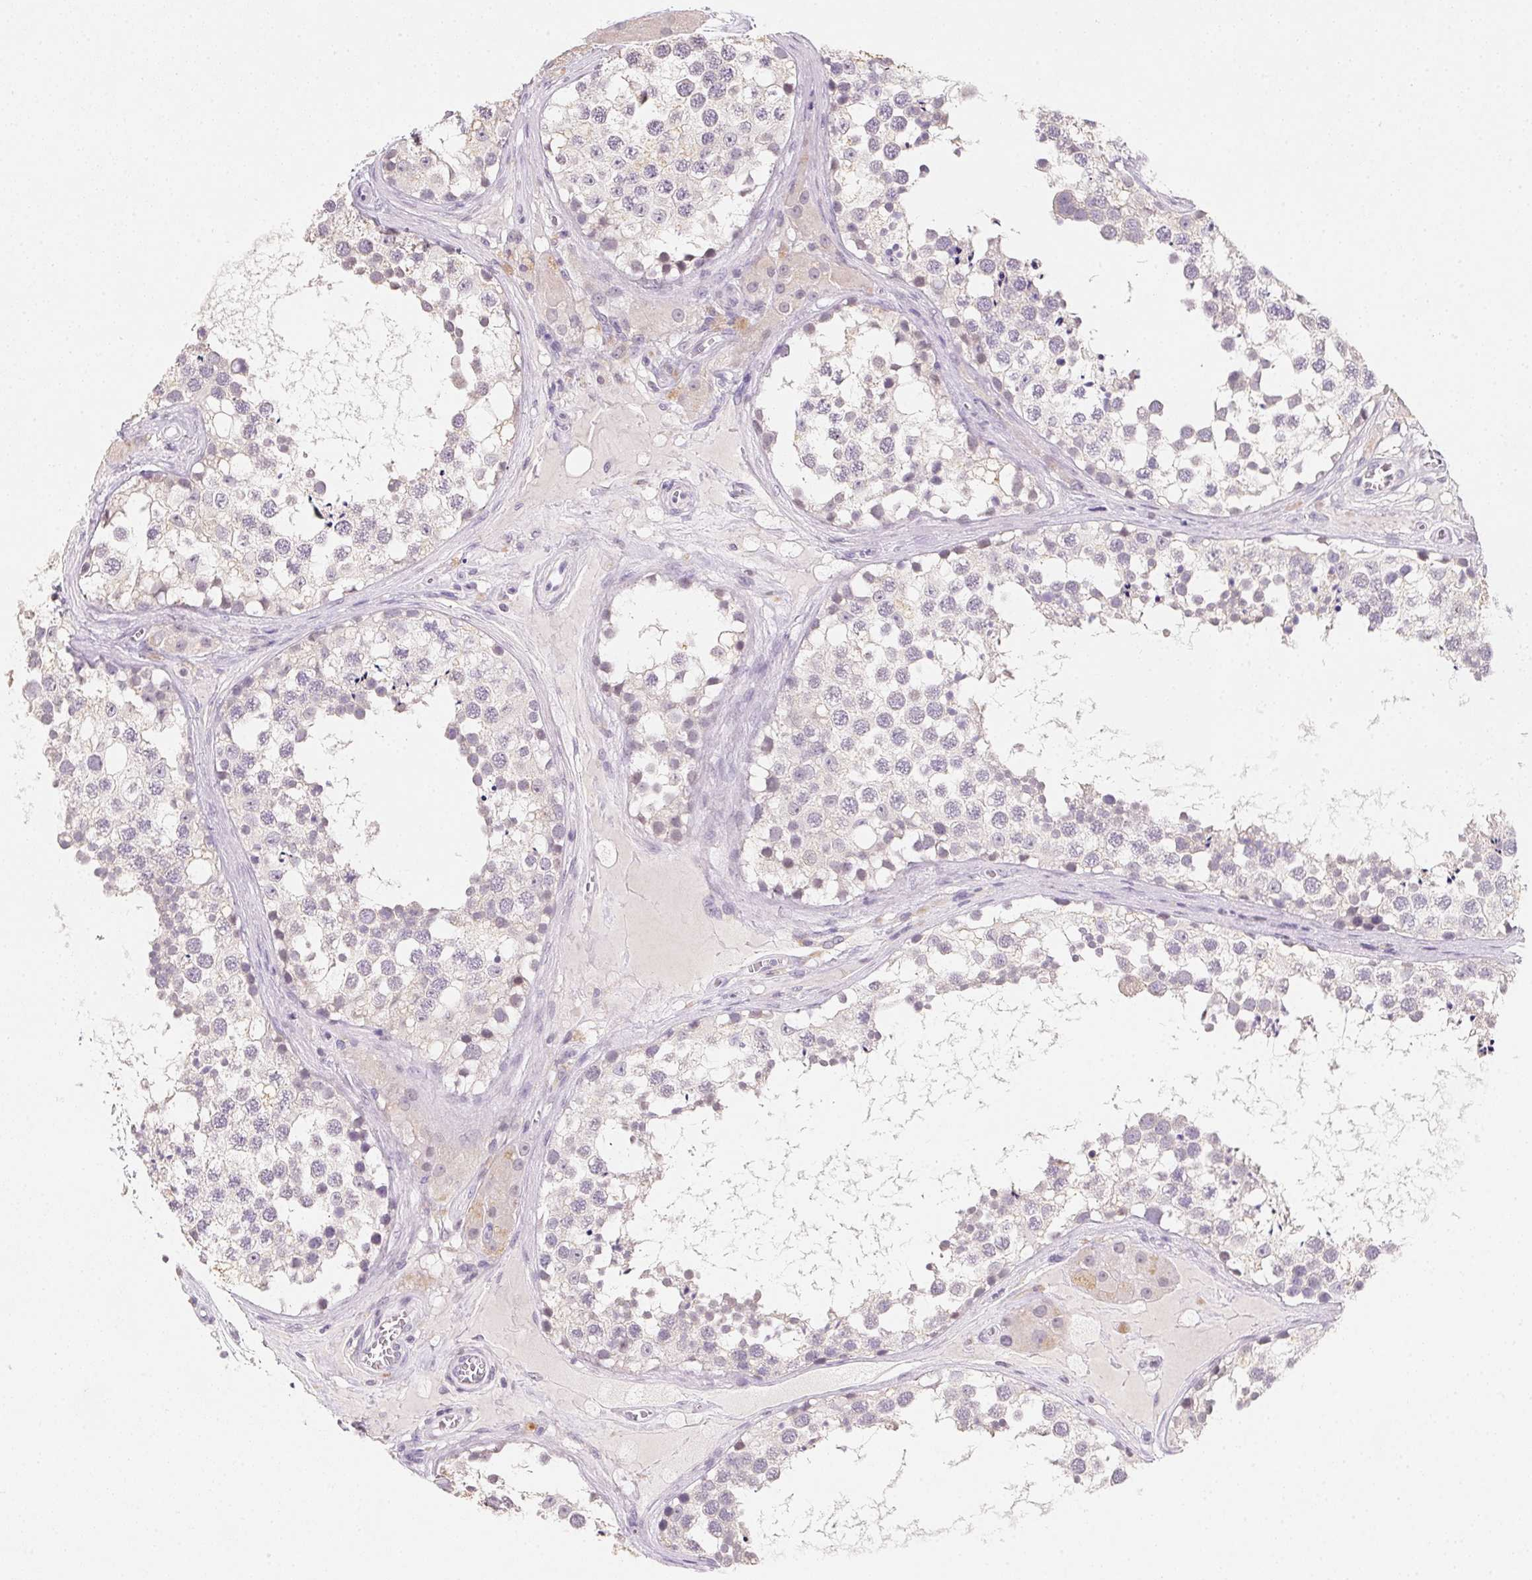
{"staining": {"intensity": "negative", "quantity": "none", "location": "none"}, "tissue": "testis", "cell_type": "Cells in seminiferous ducts", "image_type": "normal", "snomed": [{"axis": "morphology", "description": "Normal tissue, NOS"}, {"axis": "morphology", "description": "Seminoma, NOS"}, {"axis": "topography", "description": "Testis"}], "caption": "This is an immunohistochemistry photomicrograph of benign human testis. There is no positivity in cells in seminiferous ducts.", "gene": "SLC6A18", "patient": {"sex": "male", "age": 65}}